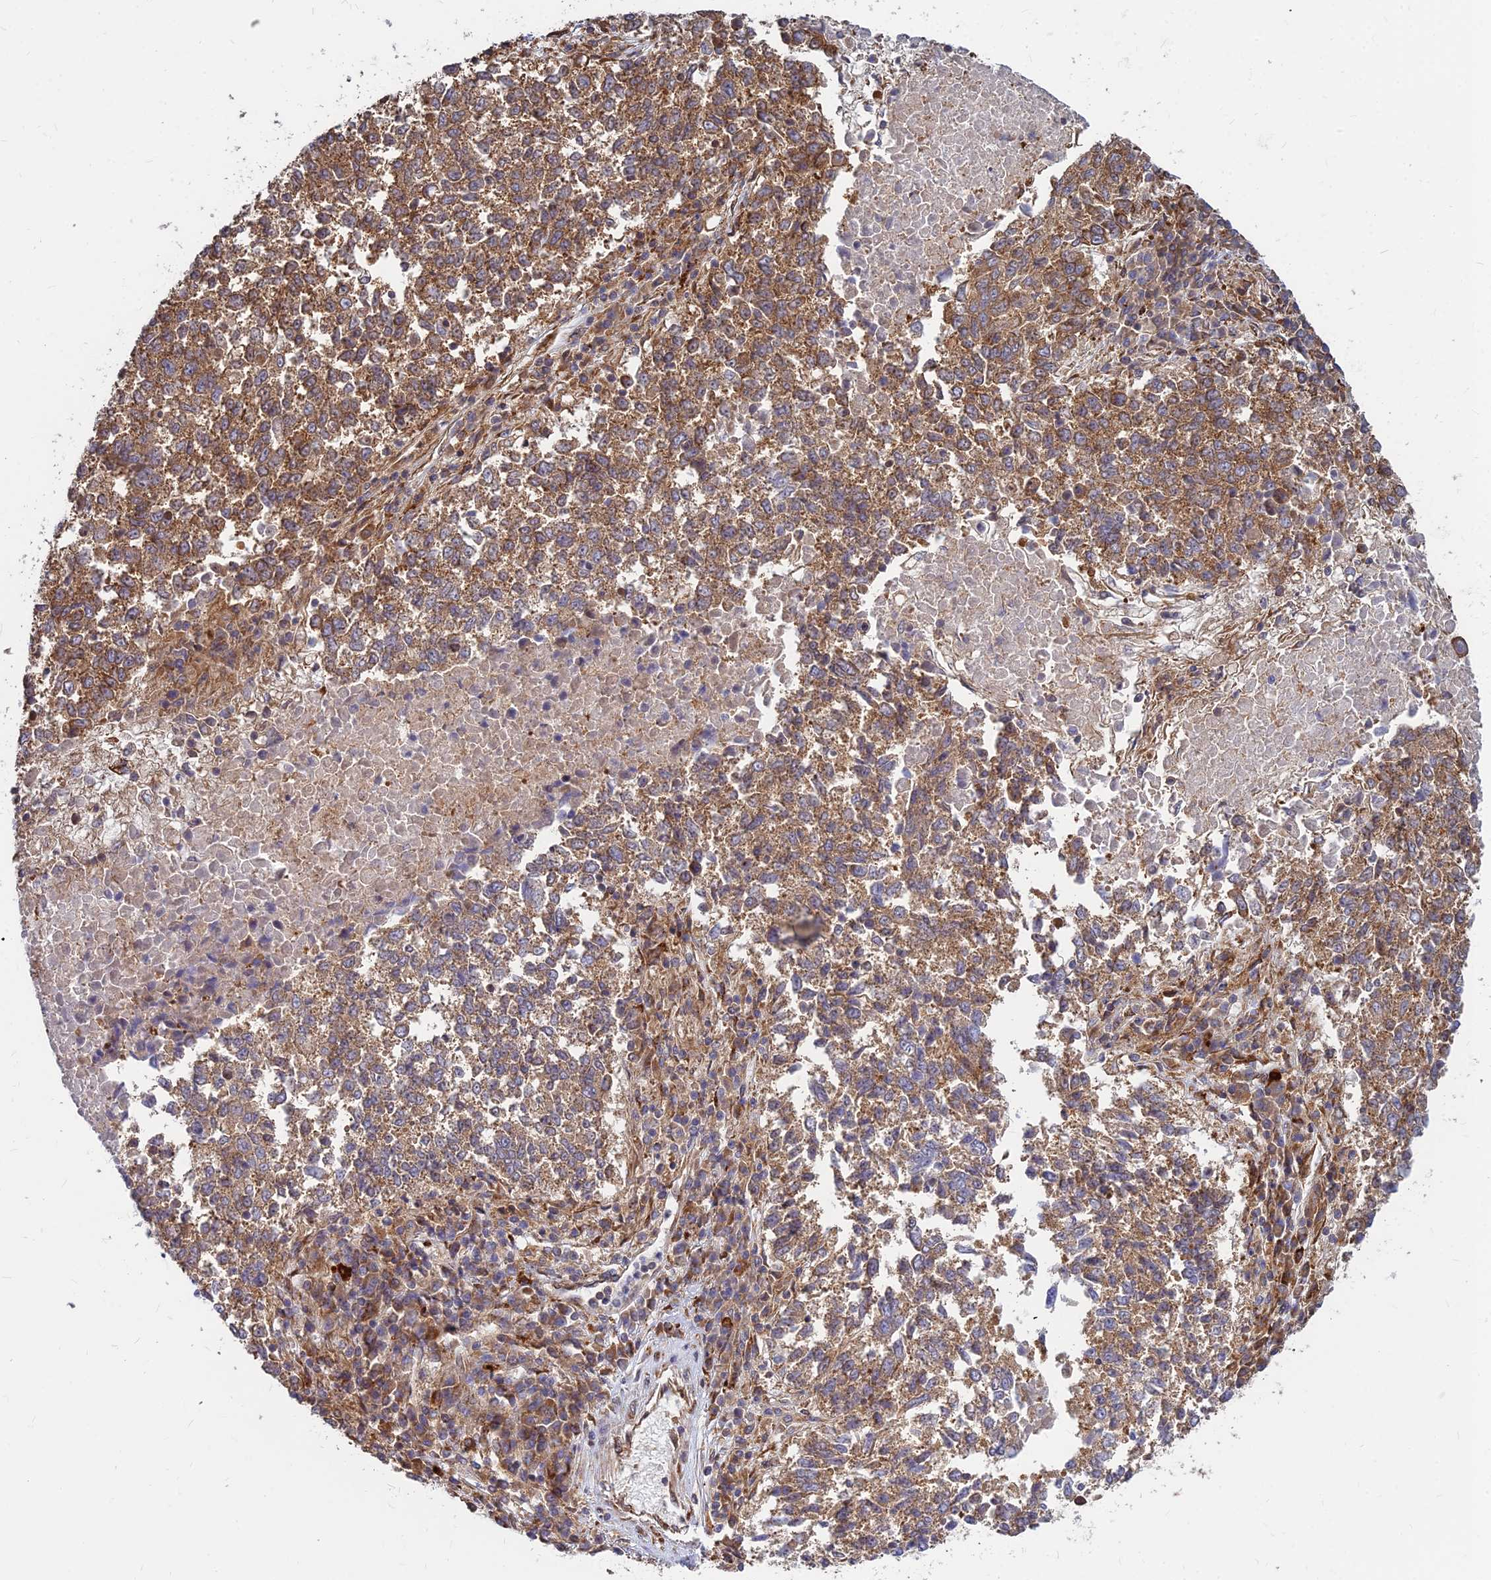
{"staining": {"intensity": "moderate", "quantity": ">75%", "location": "cytoplasmic/membranous"}, "tissue": "lung cancer", "cell_type": "Tumor cells", "image_type": "cancer", "snomed": [{"axis": "morphology", "description": "Squamous cell carcinoma, NOS"}, {"axis": "topography", "description": "Lung"}], "caption": "Brown immunohistochemical staining in squamous cell carcinoma (lung) exhibits moderate cytoplasmic/membranous staining in about >75% of tumor cells.", "gene": "CCT6B", "patient": {"sex": "male", "age": 73}}